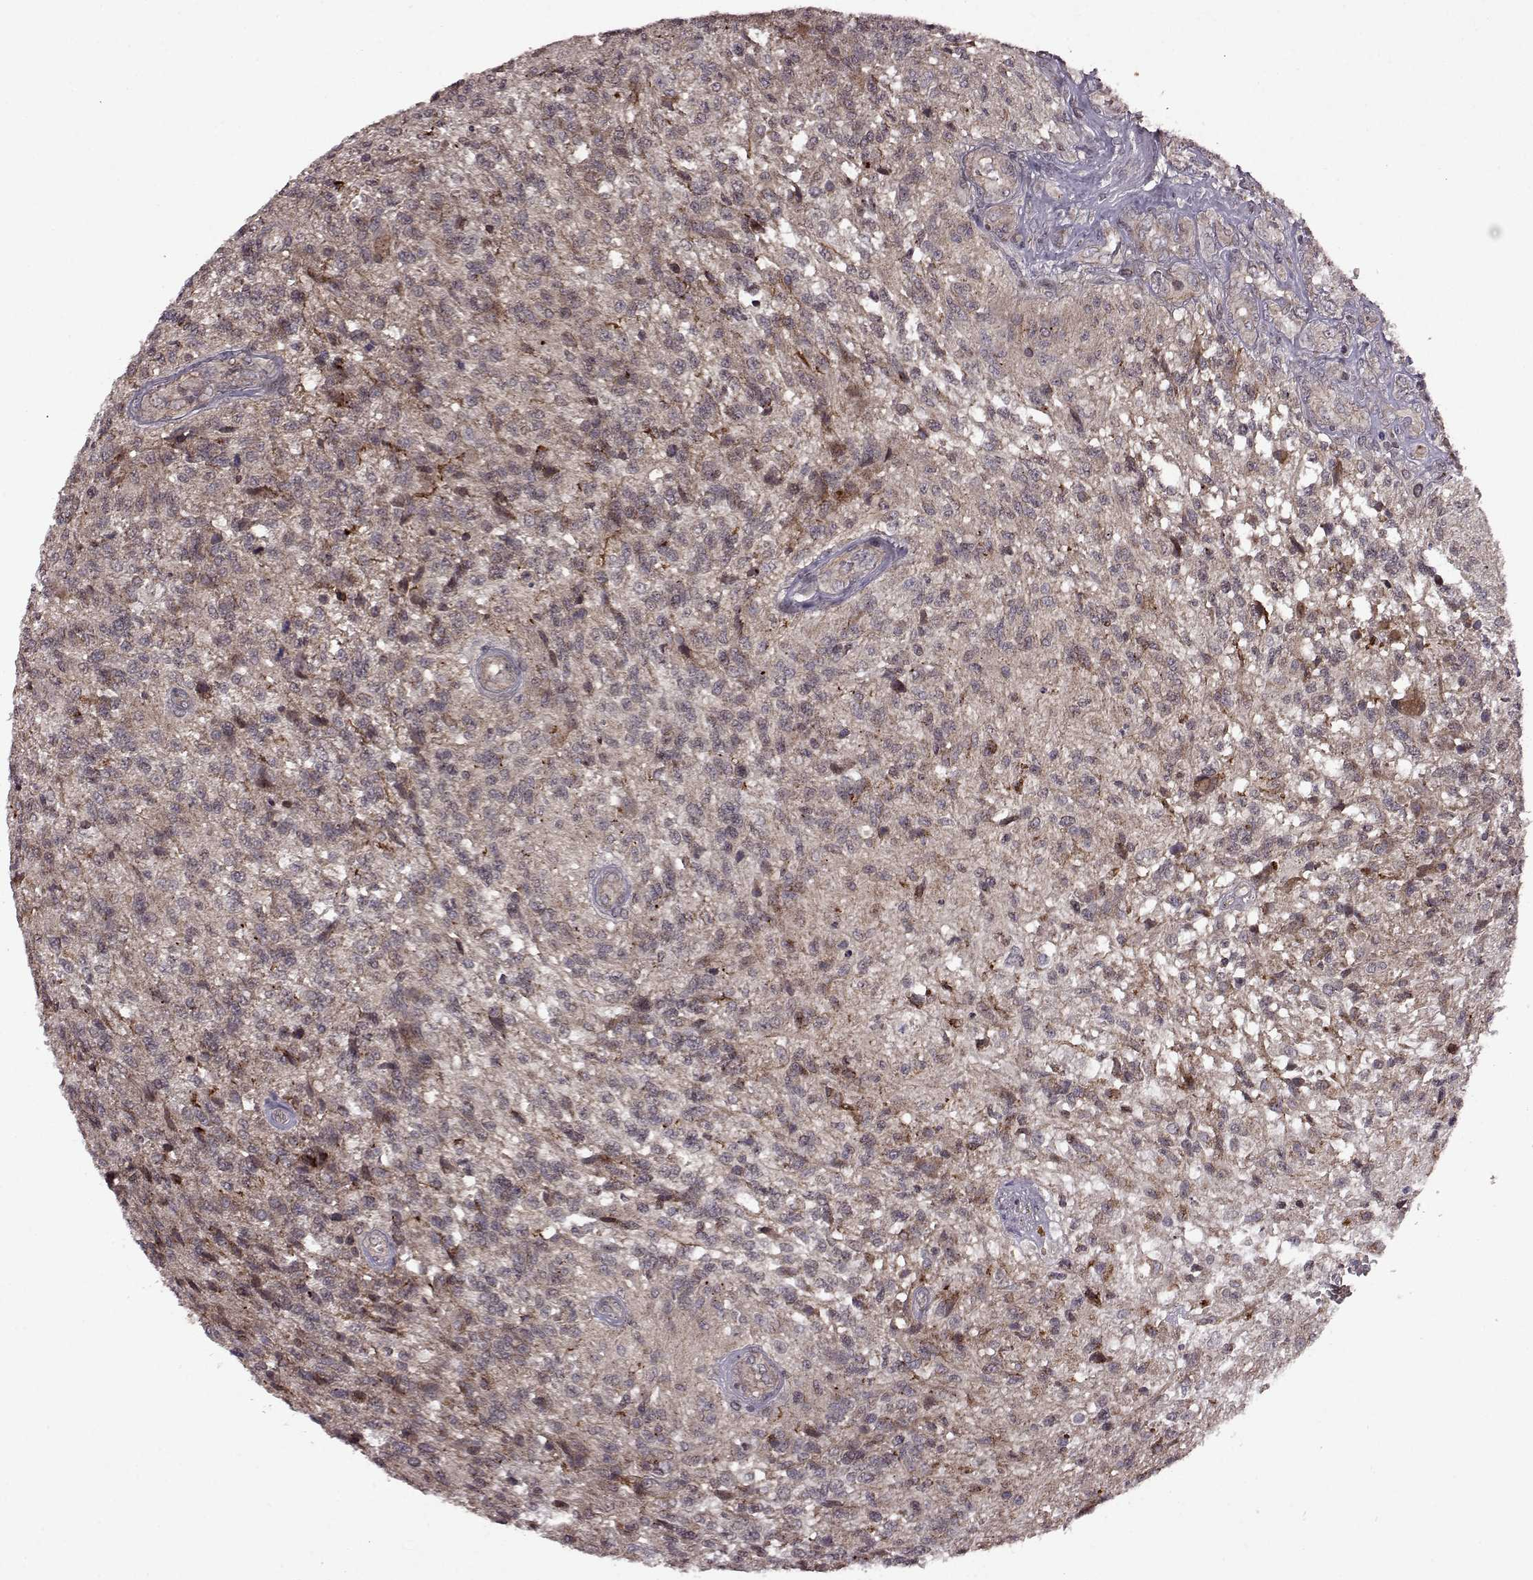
{"staining": {"intensity": "negative", "quantity": "none", "location": "none"}, "tissue": "glioma", "cell_type": "Tumor cells", "image_type": "cancer", "snomed": [{"axis": "morphology", "description": "Glioma, malignant, High grade"}, {"axis": "topography", "description": "Brain"}], "caption": "An IHC histopathology image of glioma is shown. There is no staining in tumor cells of glioma.", "gene": "TRMU", "patient": {"sex": "male", "age": 56}}